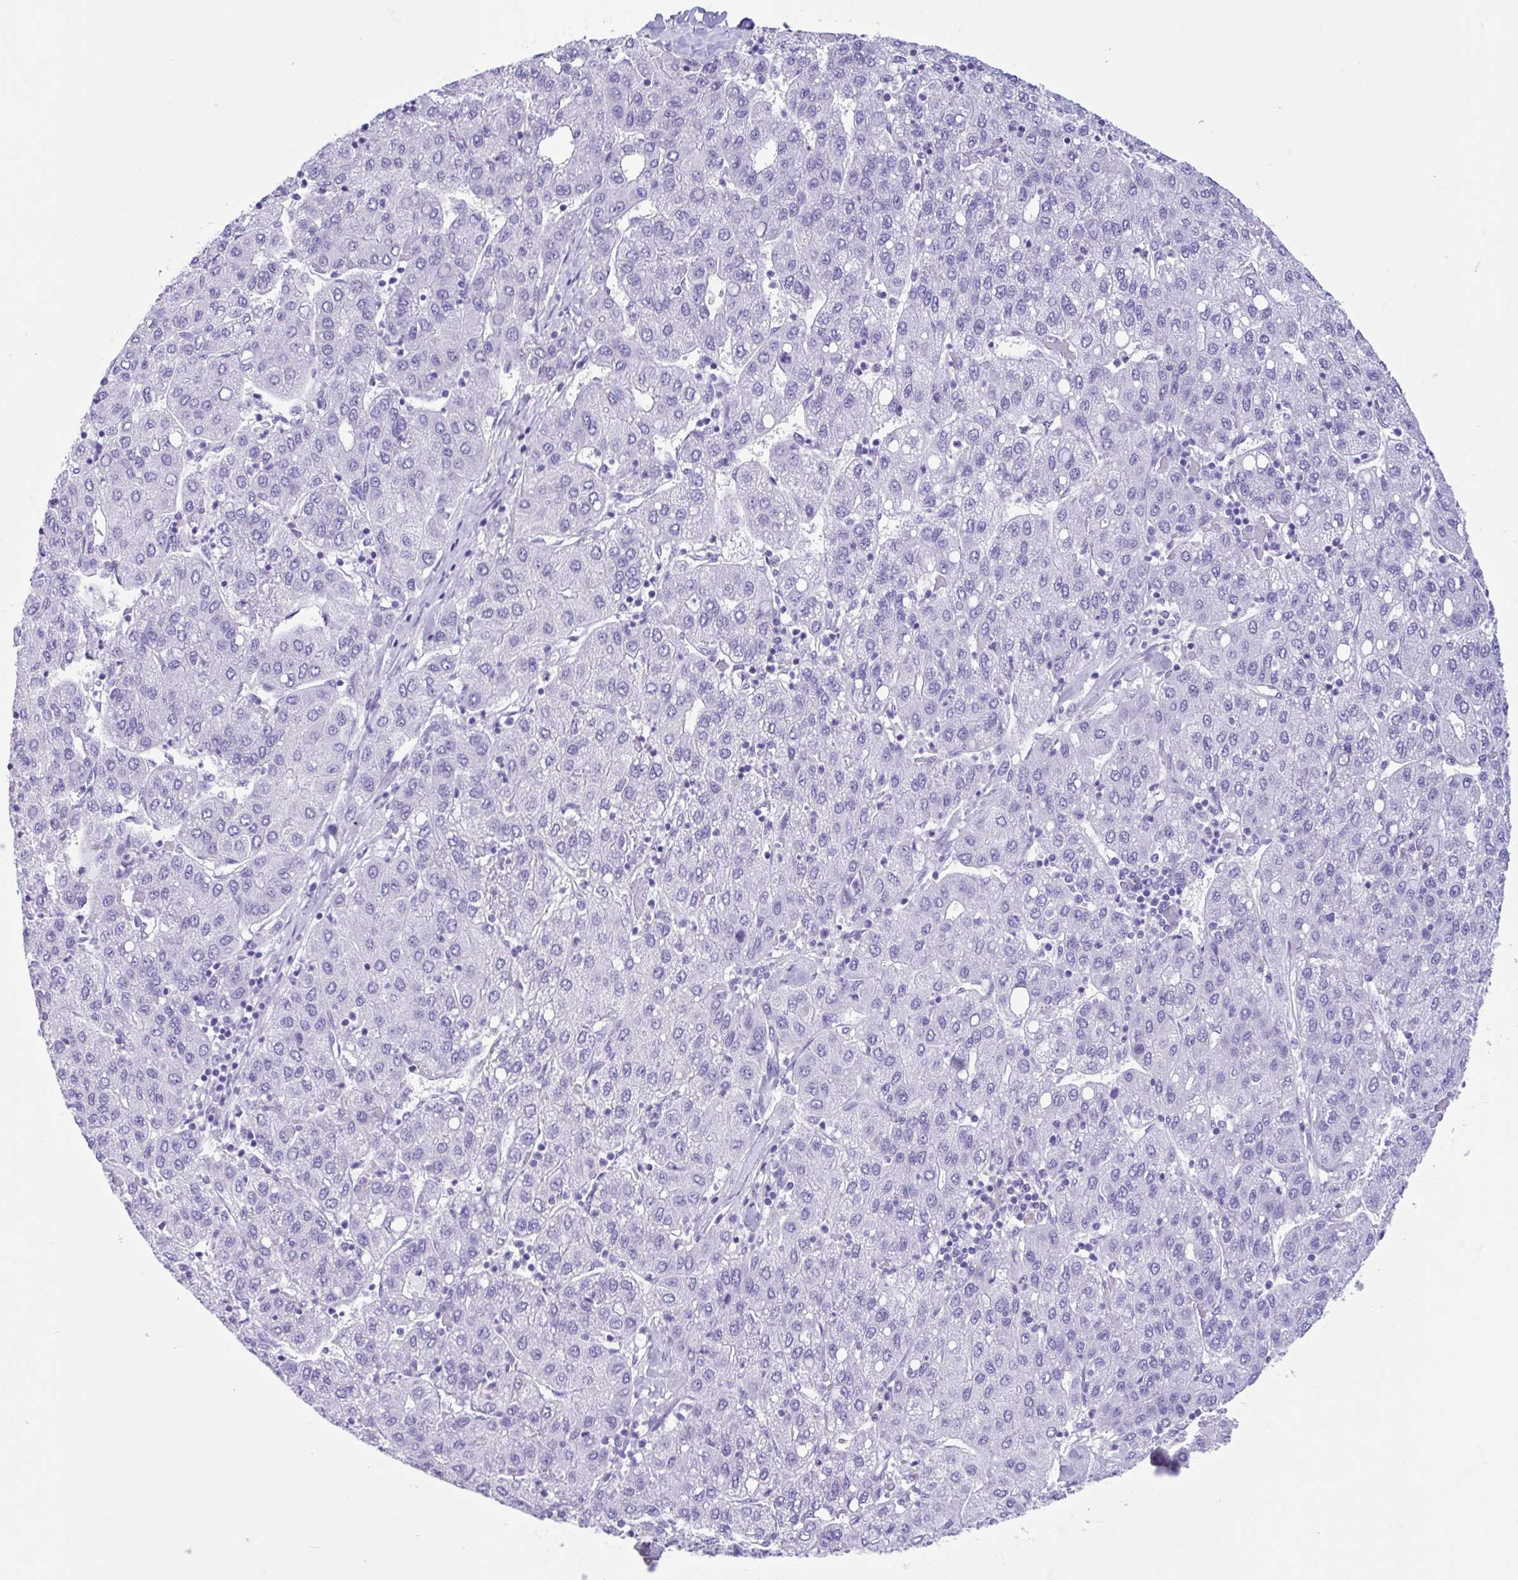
{"staining": {"intensity": "negative", "quantity": "none", "location": "none"}, "tissue": "liver cancer", "cell_type": "Tumor cells", "image_type": "cancer", "snomed": [{"axis": "morphology", "description": "Carcinoma, Hepatocellular, NOS"}, {"axis": "topography", "description": "Liver"}], "caption": "This histopathology image is of liver cancer stained with IHC to label a protein in brown with the nuclei are counter-stained blue. There is no staining in tumor cells.", "gene": "IAPP", "patient": {"sex": "male", "age": 65}}